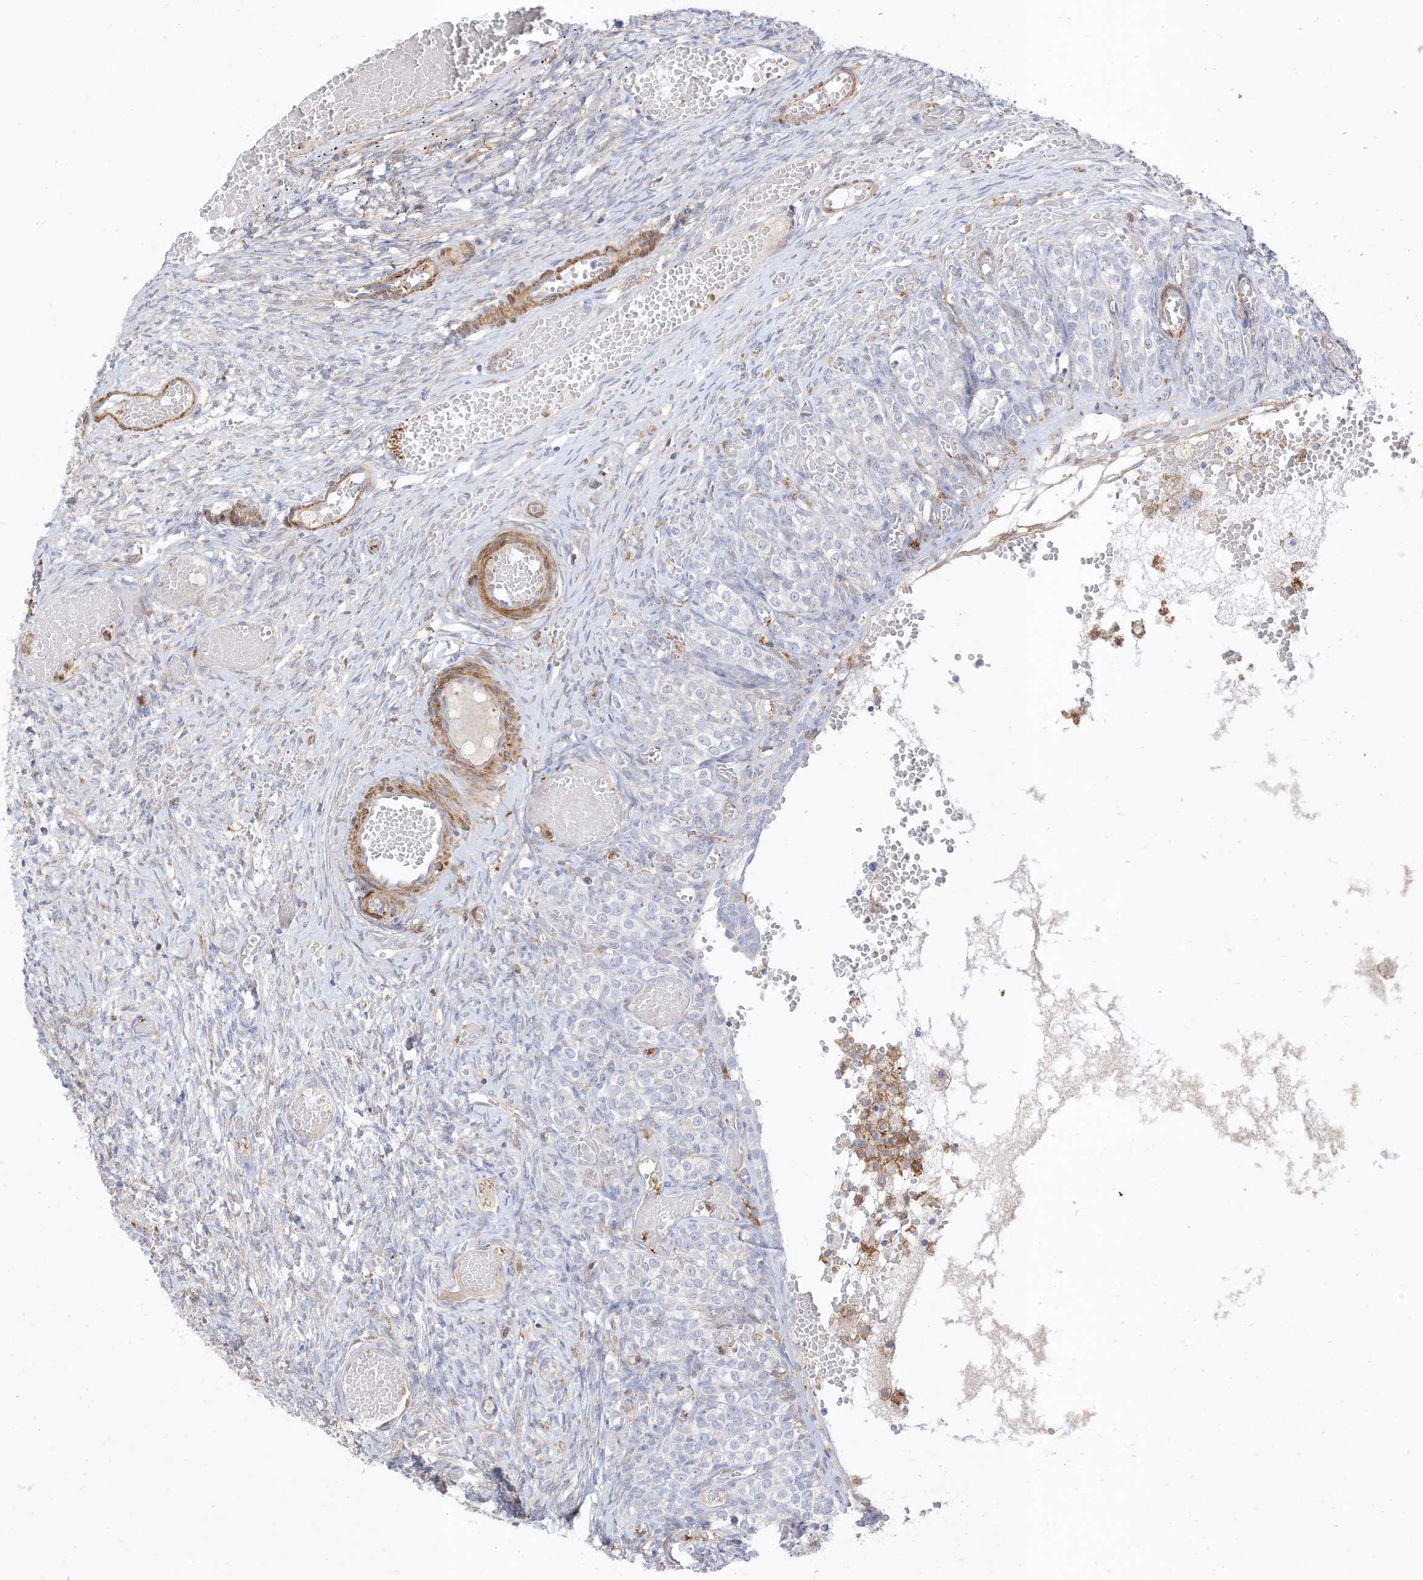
{"staining": {"intensity": "weak", "quantity": "25%-75%", "location": "cytoplasmic/membranous"}, "tissue": "ovary", "cell_type": "Ovarian stroma cells", "image_type": "normal", "snomed": [{"axis": "morphology", "description": "Adenocarcinoma, NOS"}, {"axis": "topography", "description": "Endometrium"}], "caption": "High-magnification brightfield microscopy of benign ovary stained with DAB (3,3'-diaminobenzidine) (brown) and counterstained with hematoxylin (blue). ovarian stroma cells exhibit weak cytoplasmic/membranous expression is present in approximately25%-75% of cells. (DAB IHC with brightfield microscopy, high magnification).", "gene": "GSN", "patient": {"sex": "female", "age": 32}}